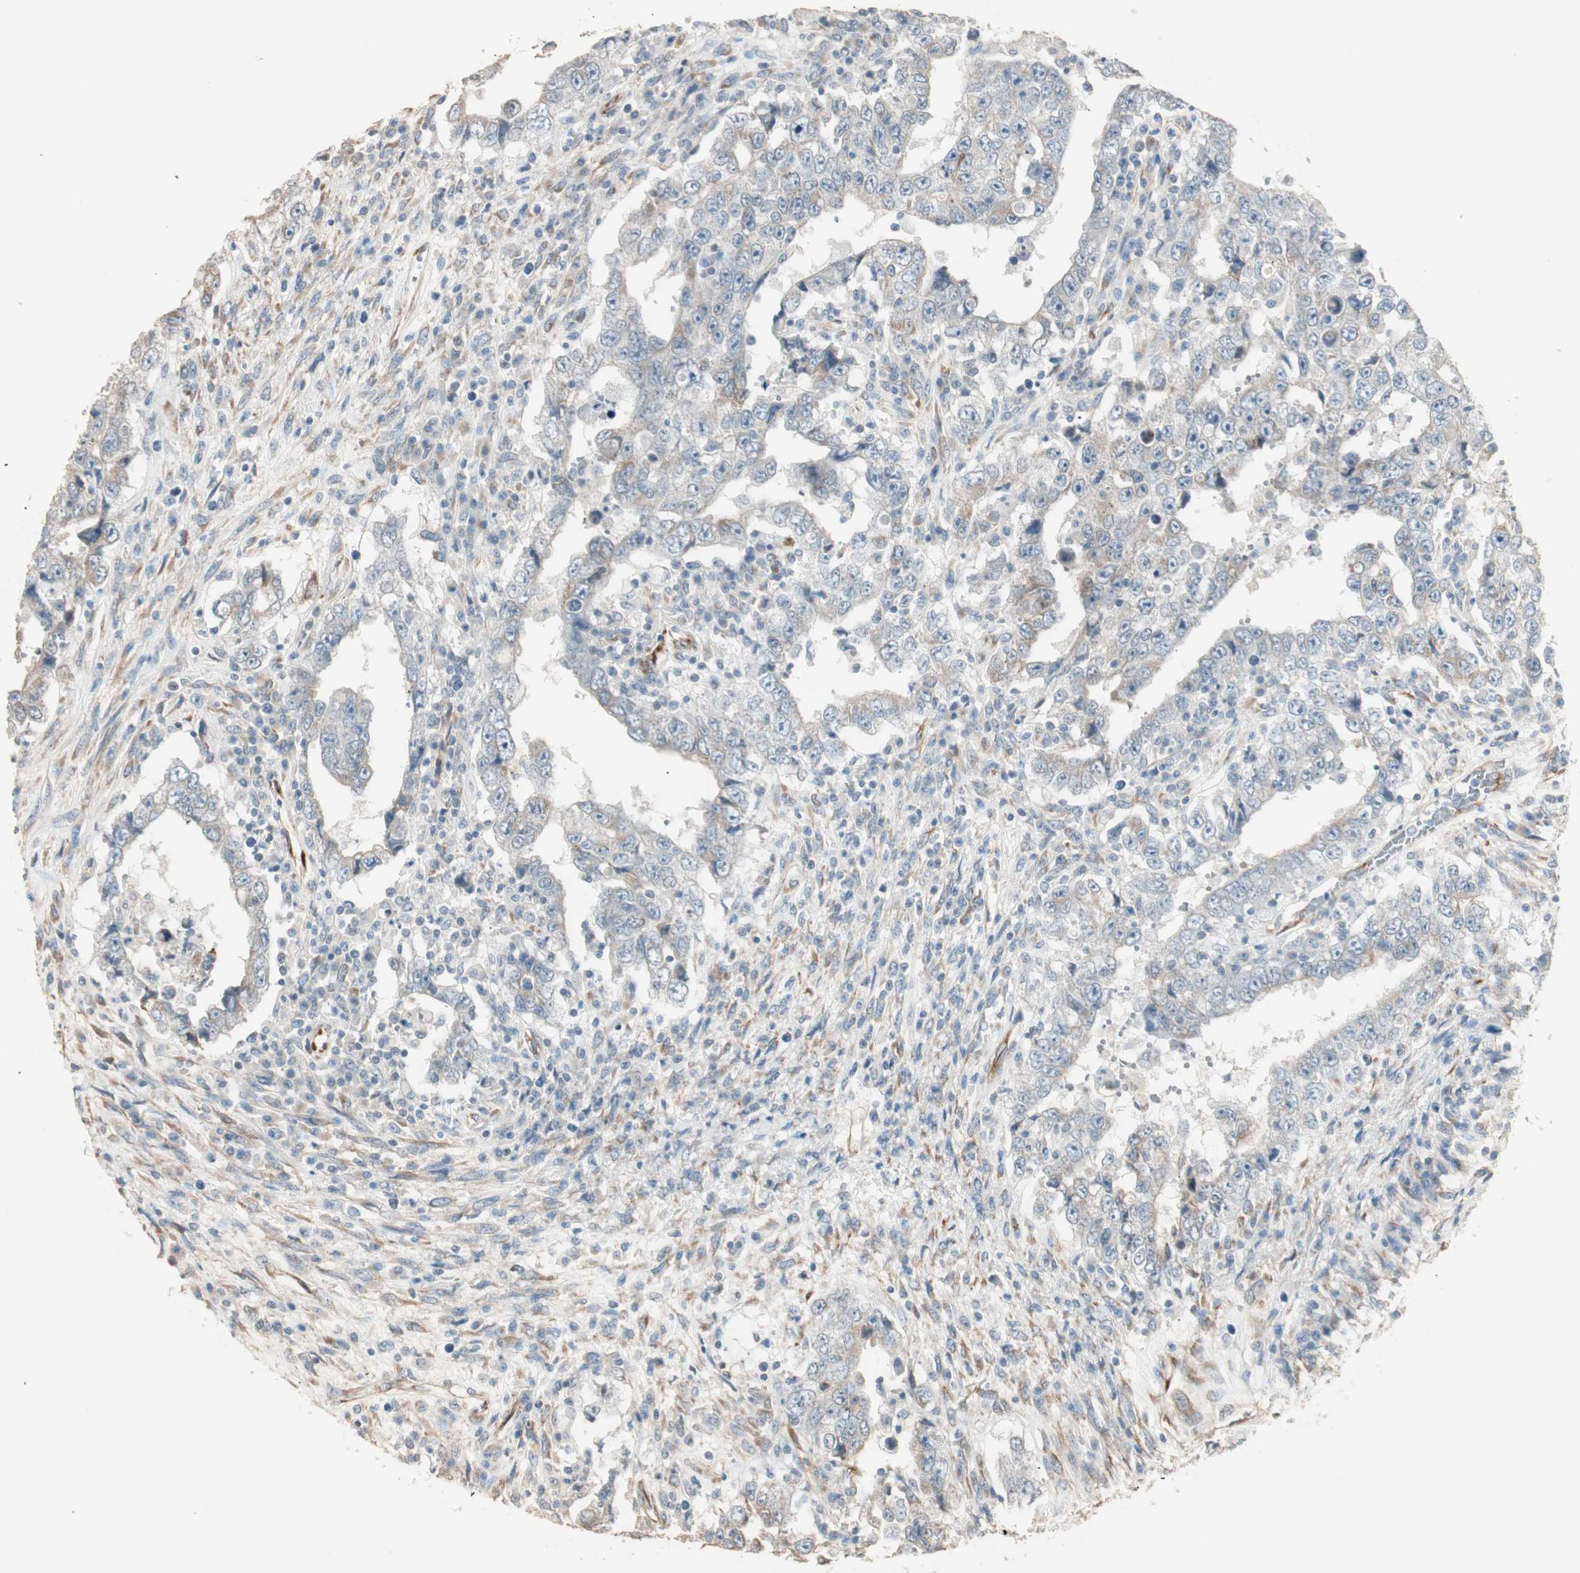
{"staining": {"intensity": "weak", "quantity": "<25%", "location": "cytoplasmic/membranous"}, "tissue": "testis cancer", "cell_type": "Tumor cells", "image_type": "cancer", "snomed": [{"axis": "morphology", "description": "Carcinoma, Embryonal, NOS"}, {"axis": "topography", "description": "Testis"}], "caption": "Human testis cancer stained for a protein using IHC reveals no positivity in tumor cells.", "gene": "TASOR", "patient": {"sex": "male", "age": 26}}